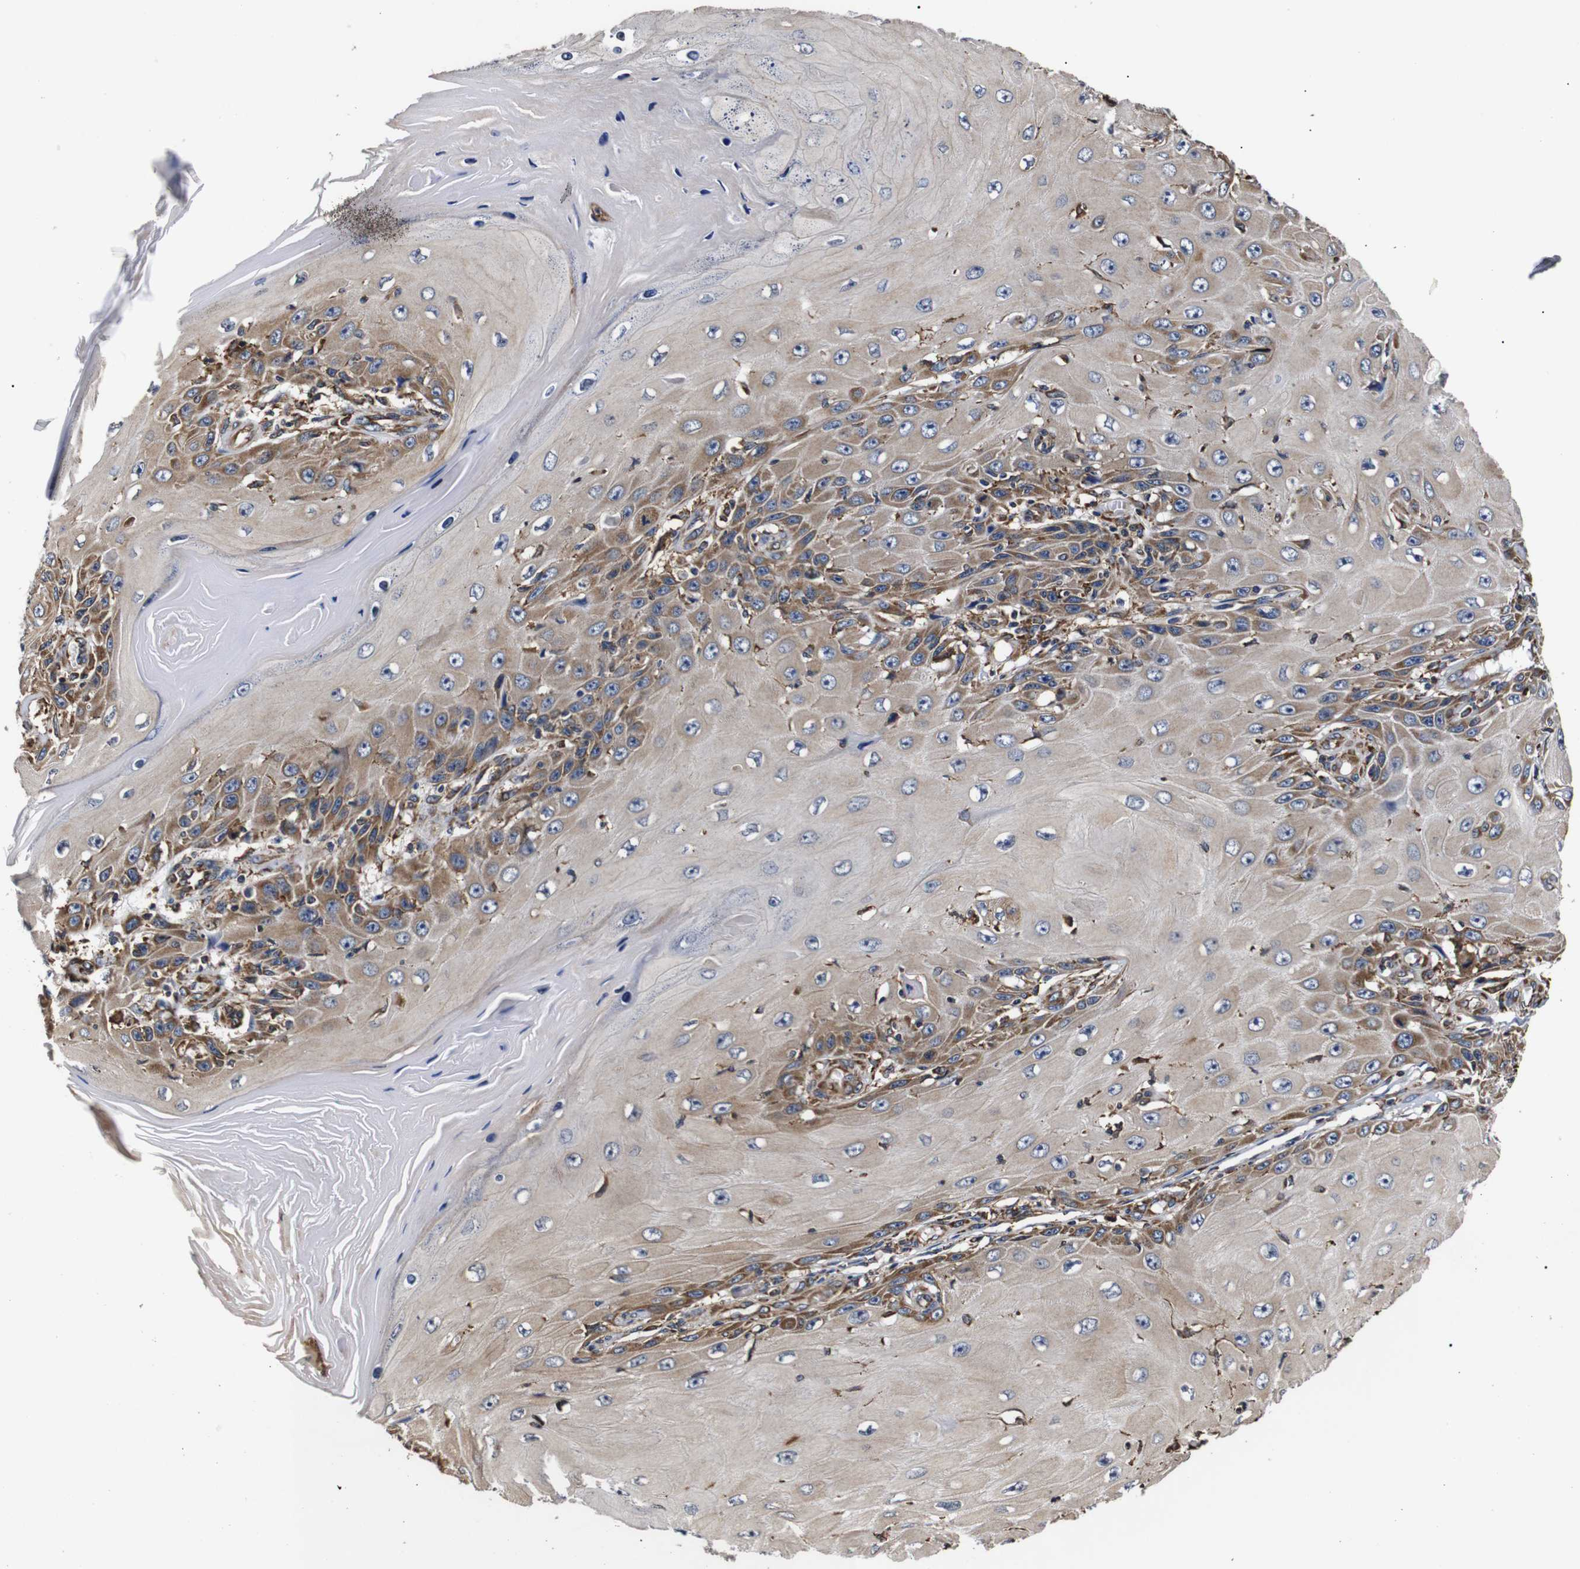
{"staining": {"intensity": "moderate", "quantity": ">75%", "location": "cytoplasmic/membranous"}, "tissue": "skin cancer", "cell_type": "Tumor cells", "image_type": "cancer", "snomed": [{"axis": "morphology", "description": "Squamous cell carcinoma, NOS"}, {"axis": "topography", "description": "Skin"}], "caption": "Immunohistochemistry (IHC) staining of skin cancer (squamous cell carcinoma), which demonstrates medium levels of moderate cytoplasmic/membranous staining in about >75% of tumor cells indicating moderate cytoplasmic/membranous protein expression. The staining was performed using DAB (brown) for protein detection and nuclei were counterstained in hematoxylin (blue).", "gene": "HHIP", "patient": {"sex": "female", "age": 73}}